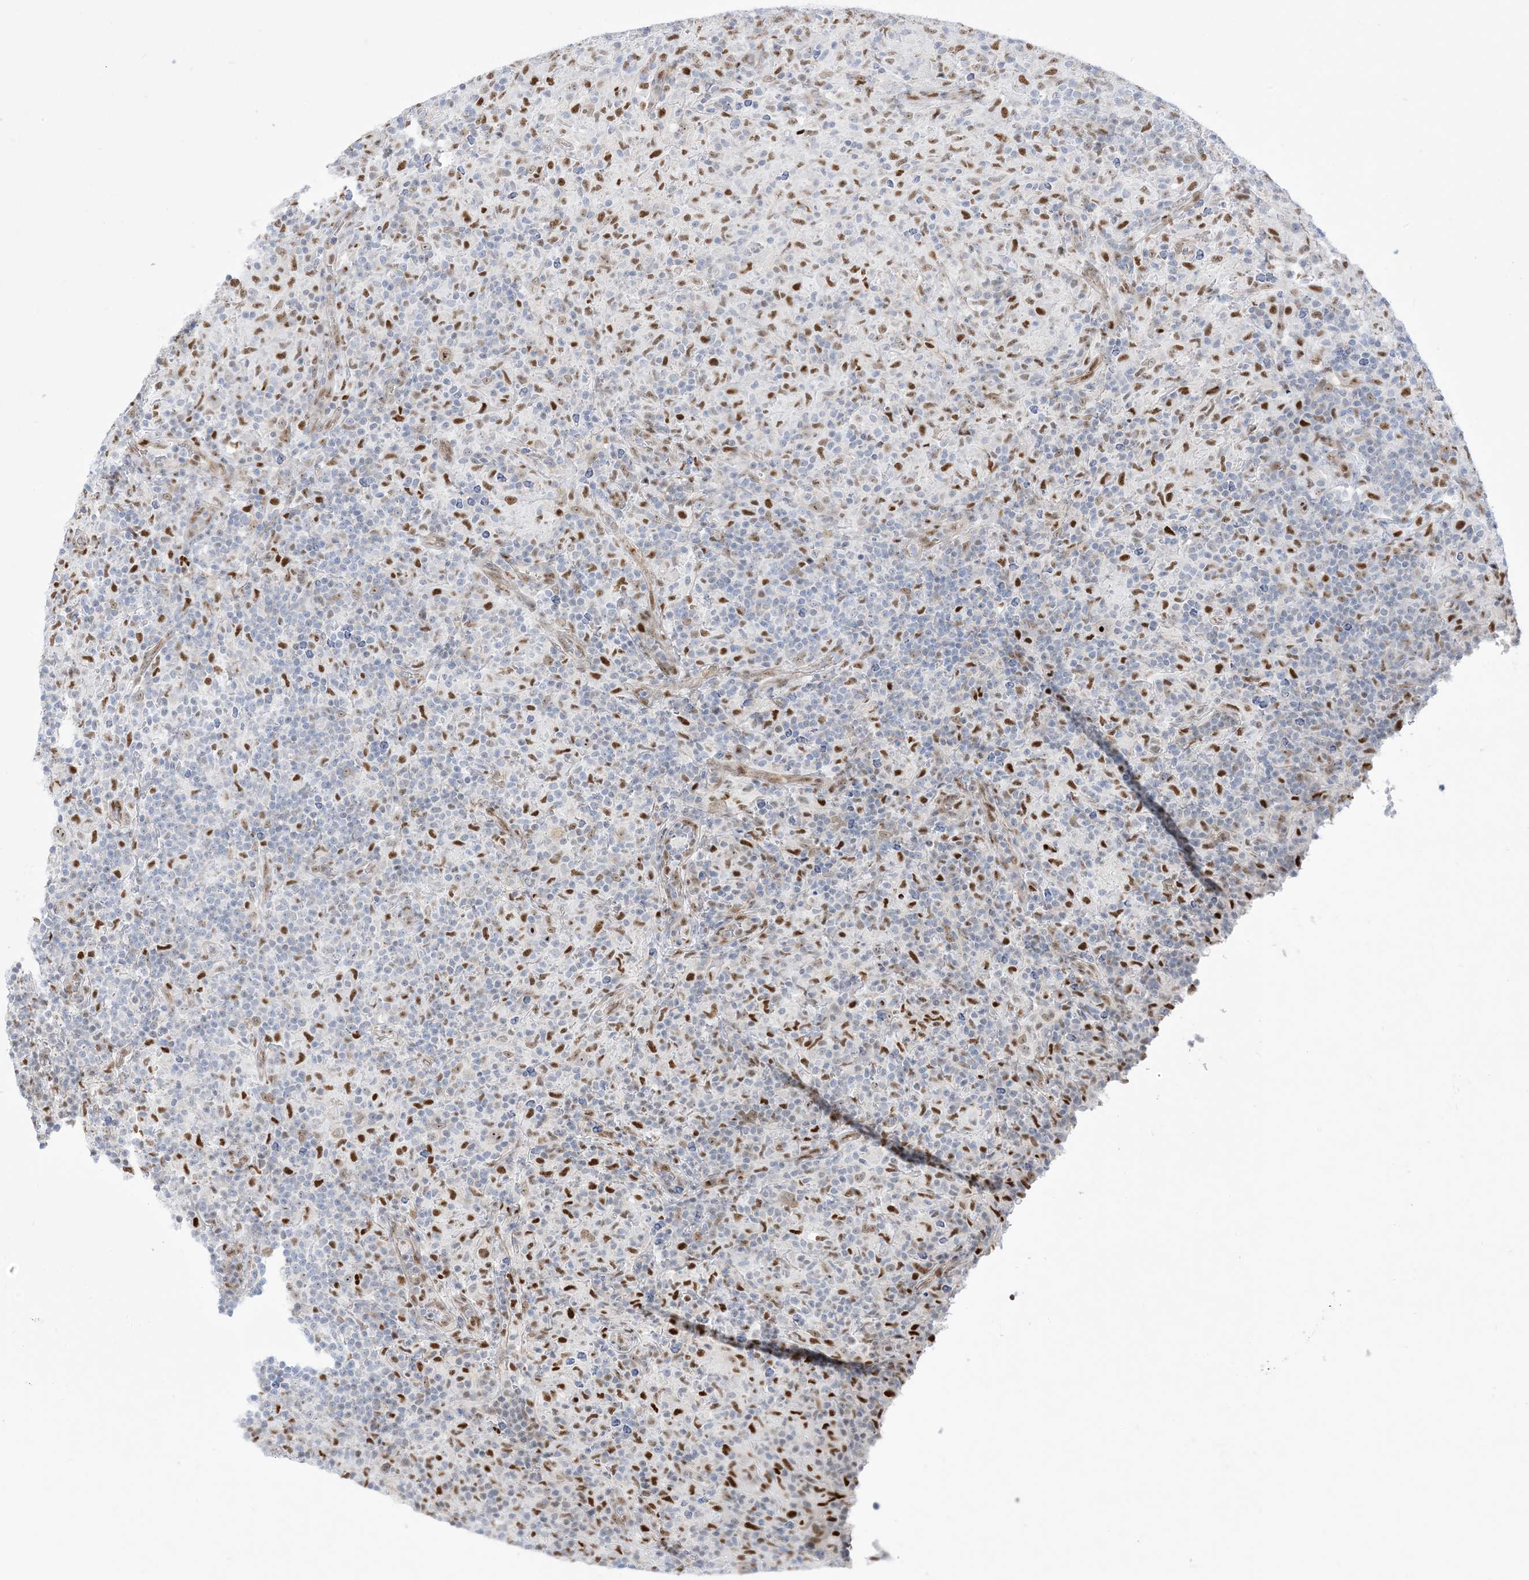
{"staining": {"intensity": "weak", "quantity": ">75%", "location": "nuclear"}, "tissue": "lymphoma", "cell_type": "Tumor cells", "image_type": "cancer", "snomed": [{"axis": "morphology", "description": "Hodgkin's disease, NOS"}, {"axis": "topography", "description": "Lymph node"}], "caption": "Protein analysis of Hodgkin's disease tissue exhibits weak nuclear positivity in about >75% of tumor cells.", "gene": "MARS2", "patient": {"sex": "male", "age": 70}}